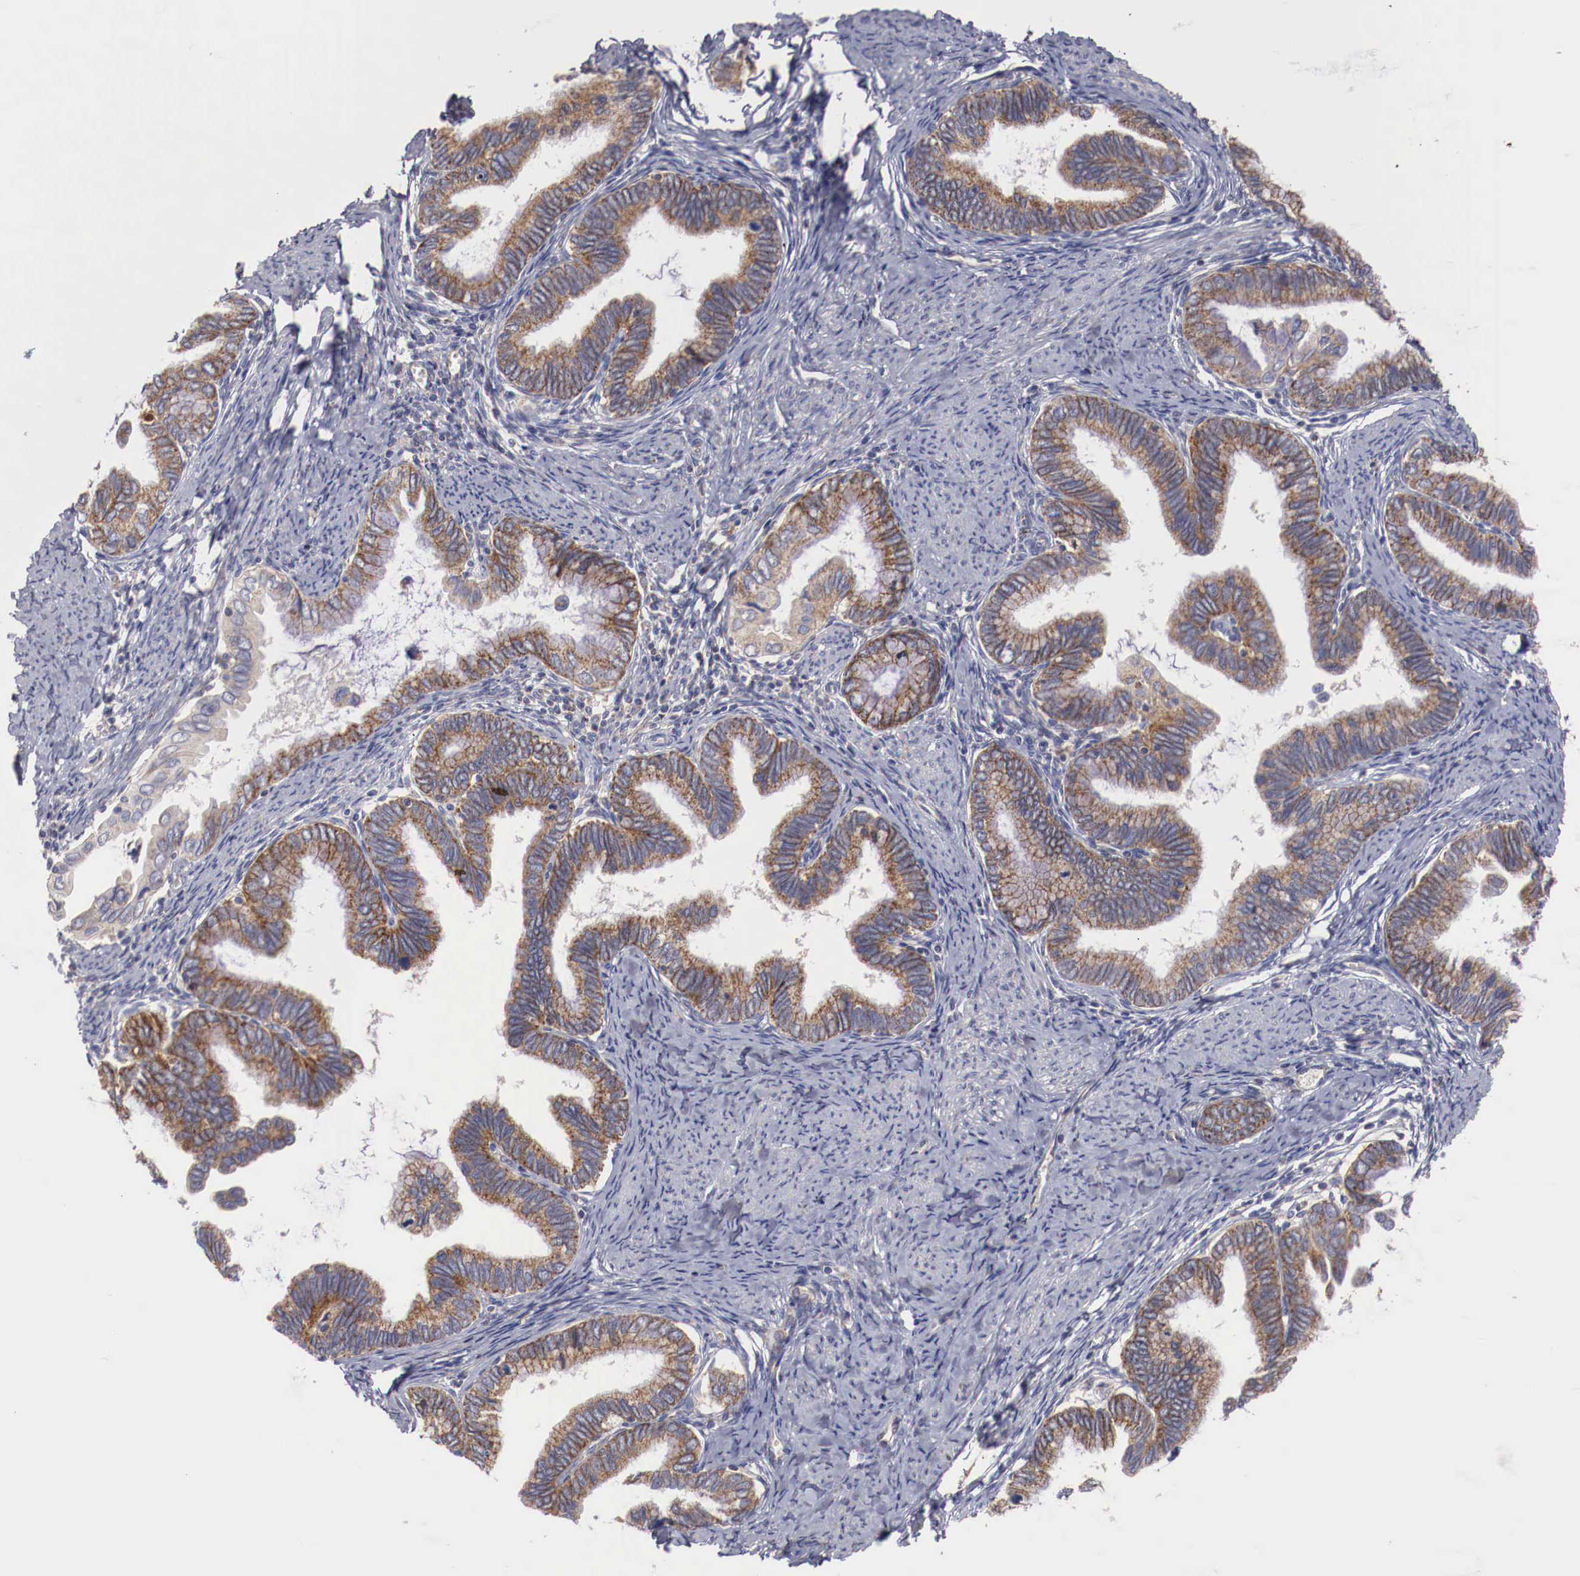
{"staining": {"intensity": "moderate", "quantity": ">75%", "location": "cytoplasmic/membranous"}, "tissue": "cervical cancer", "cell_type": "Tumor cells", "image_type": "cancer", "snomed": [{"axis": "morphology", "description": "Adenocarcinoma, NOS"}, {"axis": "topography", "description": "Cervix"}], "caption": "Immunohistochemical staining of human adenocarcinoma (cervical) exhibits moderate cytoplasmic/membranous protein positivity in about >75% of tumor cells. The staining is performed using DAB brown chromogen to label protein expression. The nuclei are counter-stained blue using hematoxylin.", "gene": "XPNPEP3", "patient": {"sex": "female", "age": 49}}